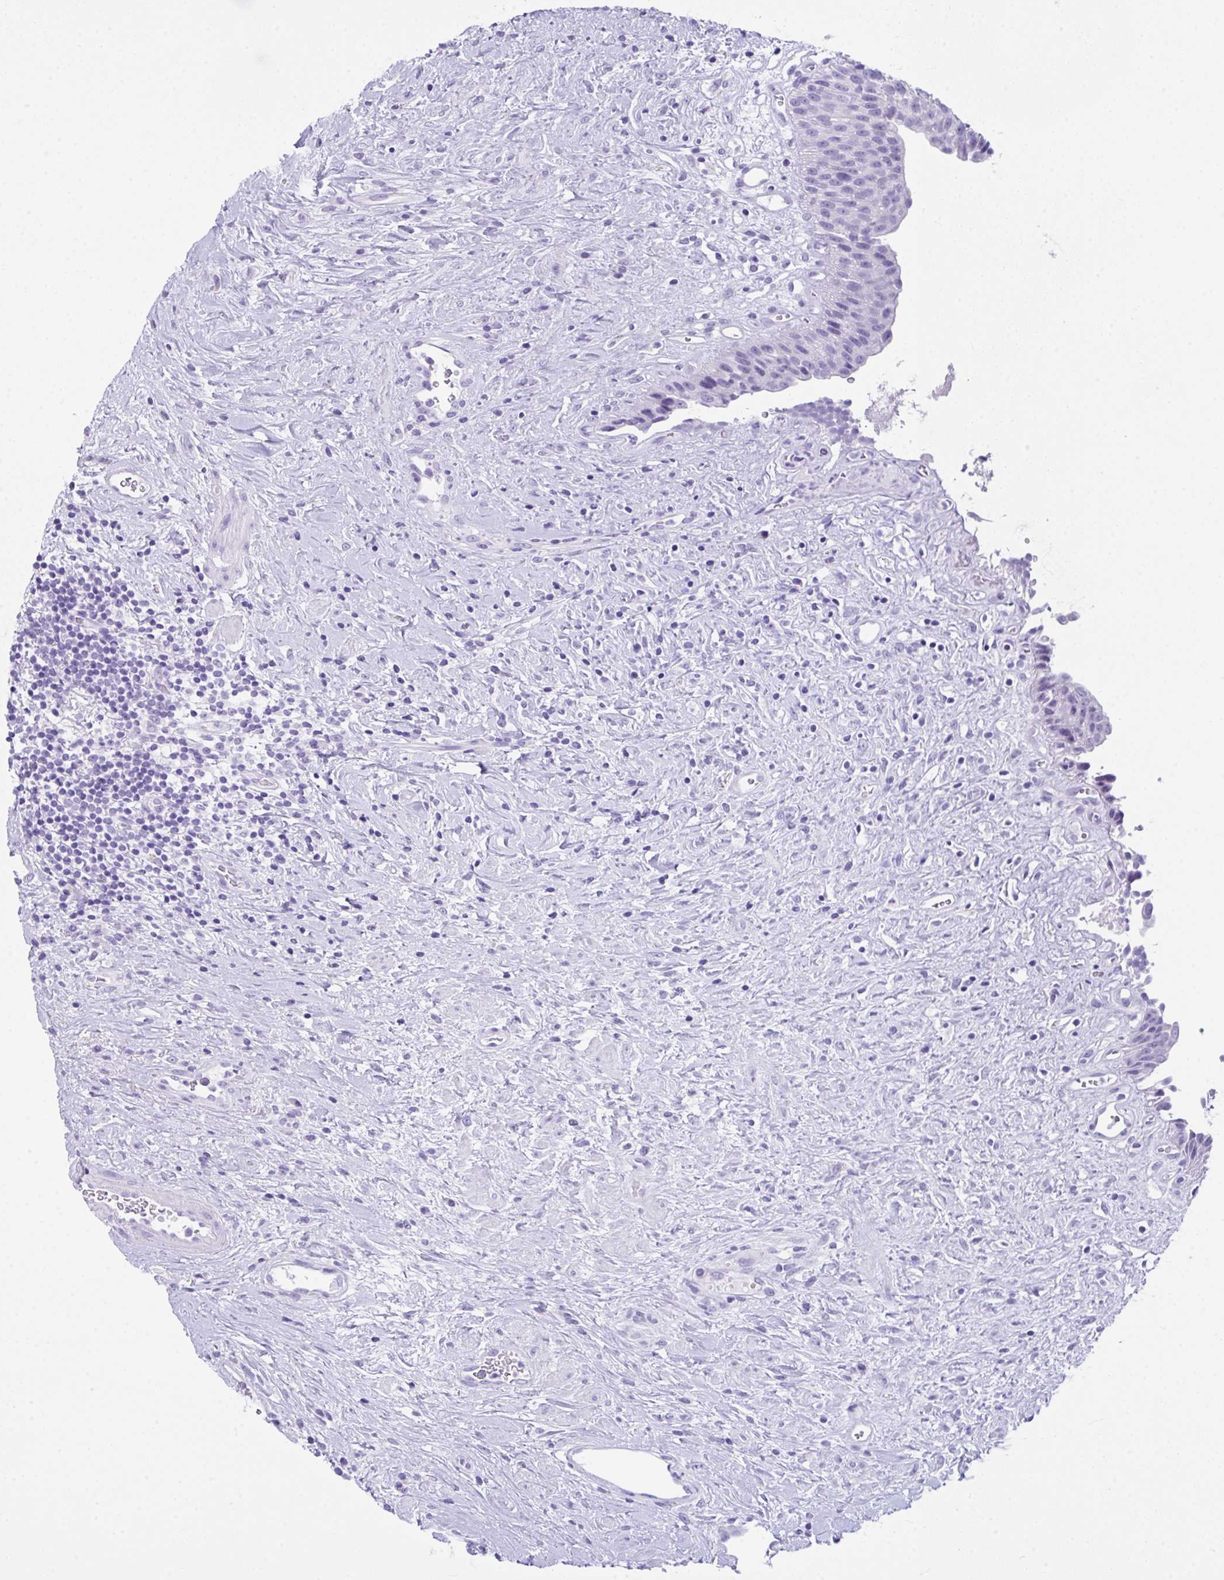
{"staining": {"intensity": "negative", "quantity": "none", "location": "none"}, "tissue": "urinary bladder", "cell_type": "Urothelial cells", "image_type": "normal", "snomed": [{"axis": "morphology", "description": "Normal tissue, NOS"}, {"axis": "topography", "description": "Urinary bladder"}], "caption": "High magnification brightfield microscopy of benign urinary bladder stained with DAB (3,3'-diaminobenzidine) (brown) and counterstained with hematoxylin (blue): urothelial cells show no significant expression. (Stains: DAB (3,3'-diaminobenzidine) immunohistochemistry (IHC) with hematoxylin counter stain, Microscopy: brightfield microscopy at high magnification).", "gene": "LGALS4", "patient": {"sex": "female", "age": 56}}